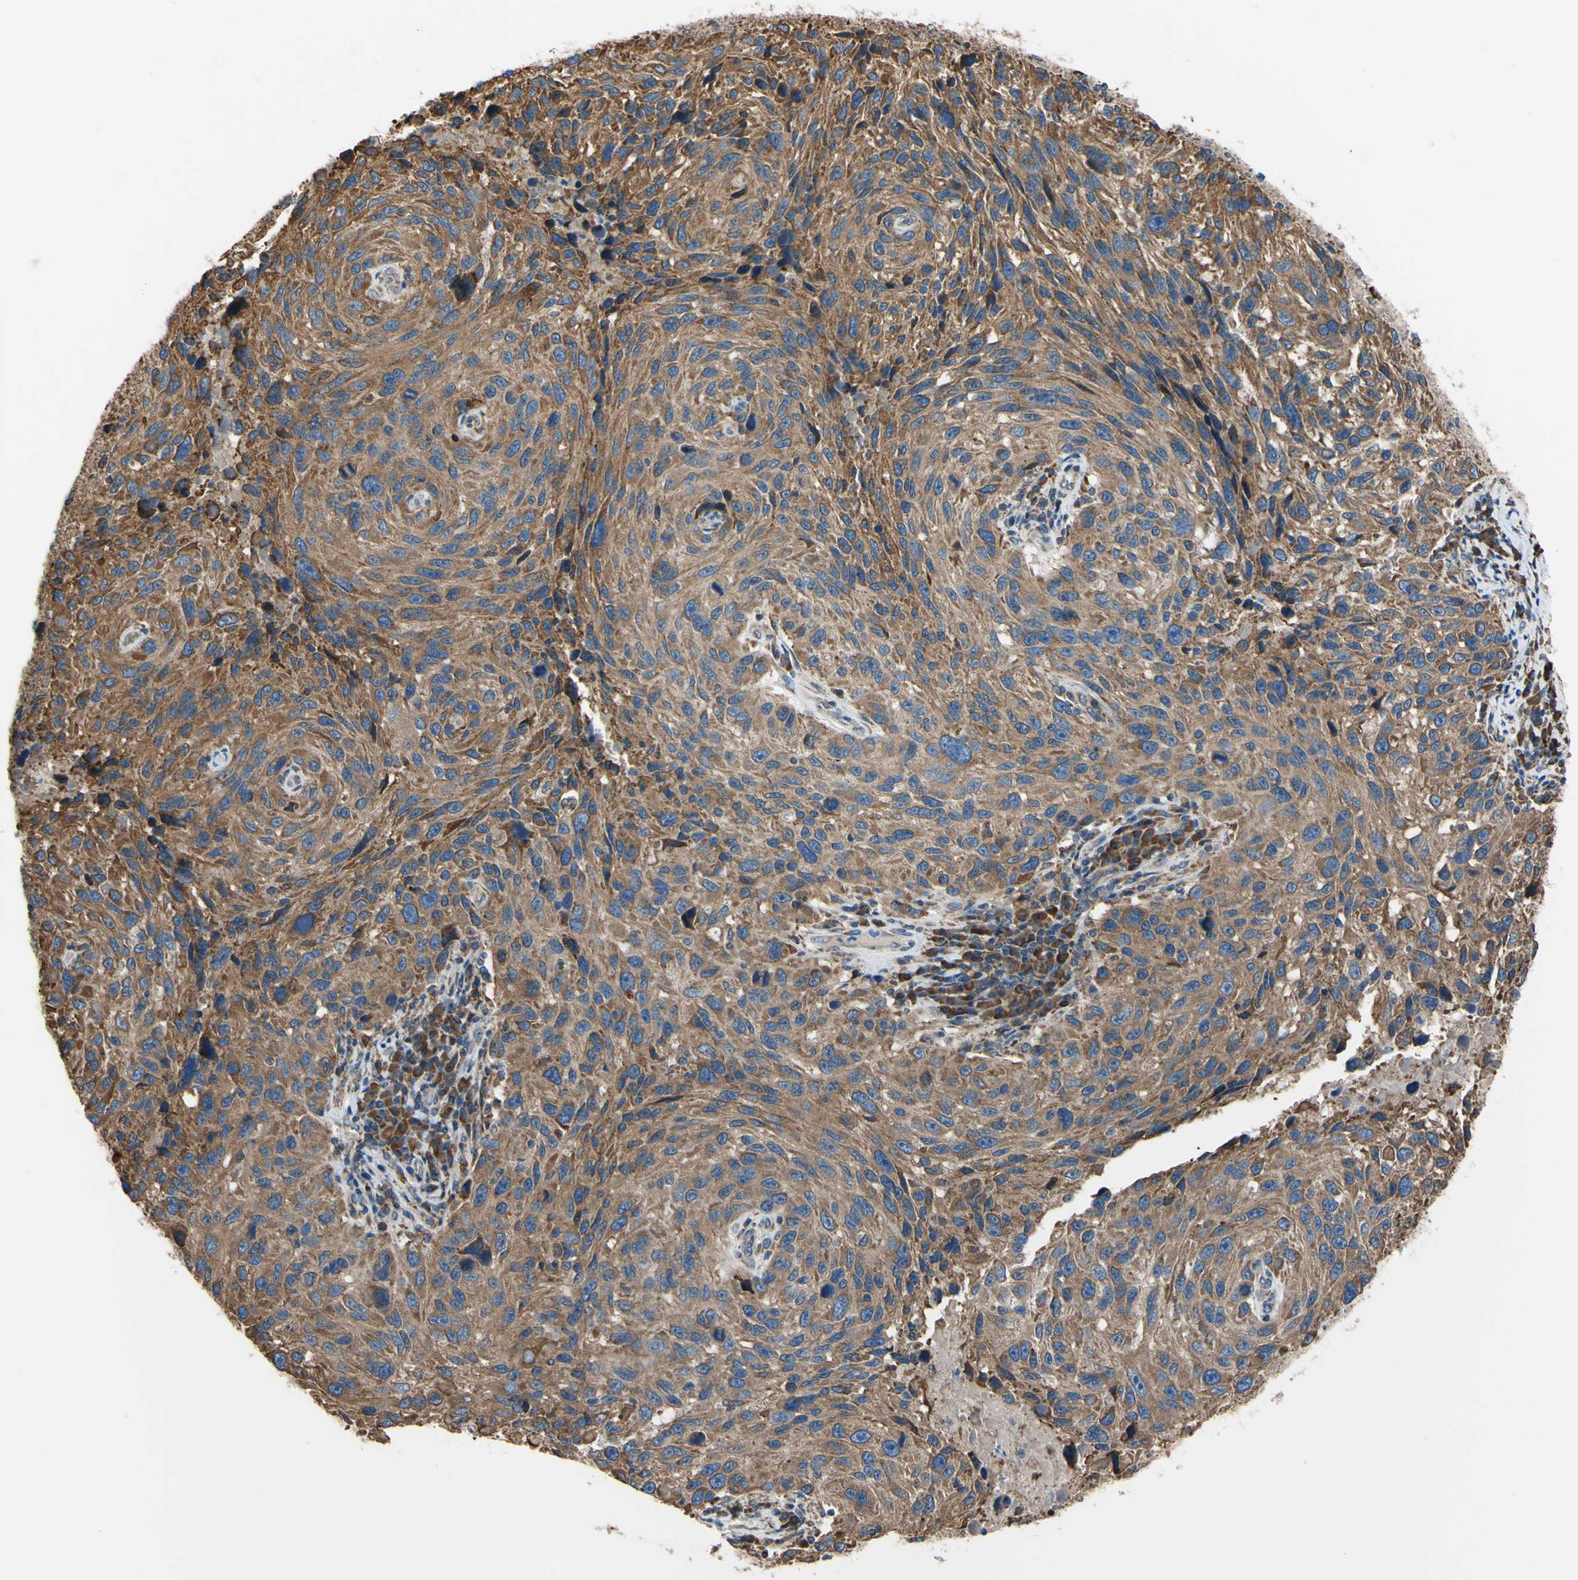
{"staining": {"intensity": "moderate", "quantity": ">75%", "location": "cytoplasmic/membranous"}, "tissue": "melanoma", "cell_type": "Tumor cells", "image_type": "cancer", "snomed": [{"axis": "morphology", "description": "Malignant melanoma, NOS"}, {"axis": "topography", "description": "Skin"}], "caption": "Immunohistochemistry (IHC) (DAB (3,3'-diaminobenzidine)) staining of melanoma shows moderate cytoplasmic/membranous protein staining in about >75% of tumor cells.", "gene": "BMF", "patient": {"sex": "male", "age": 53}}